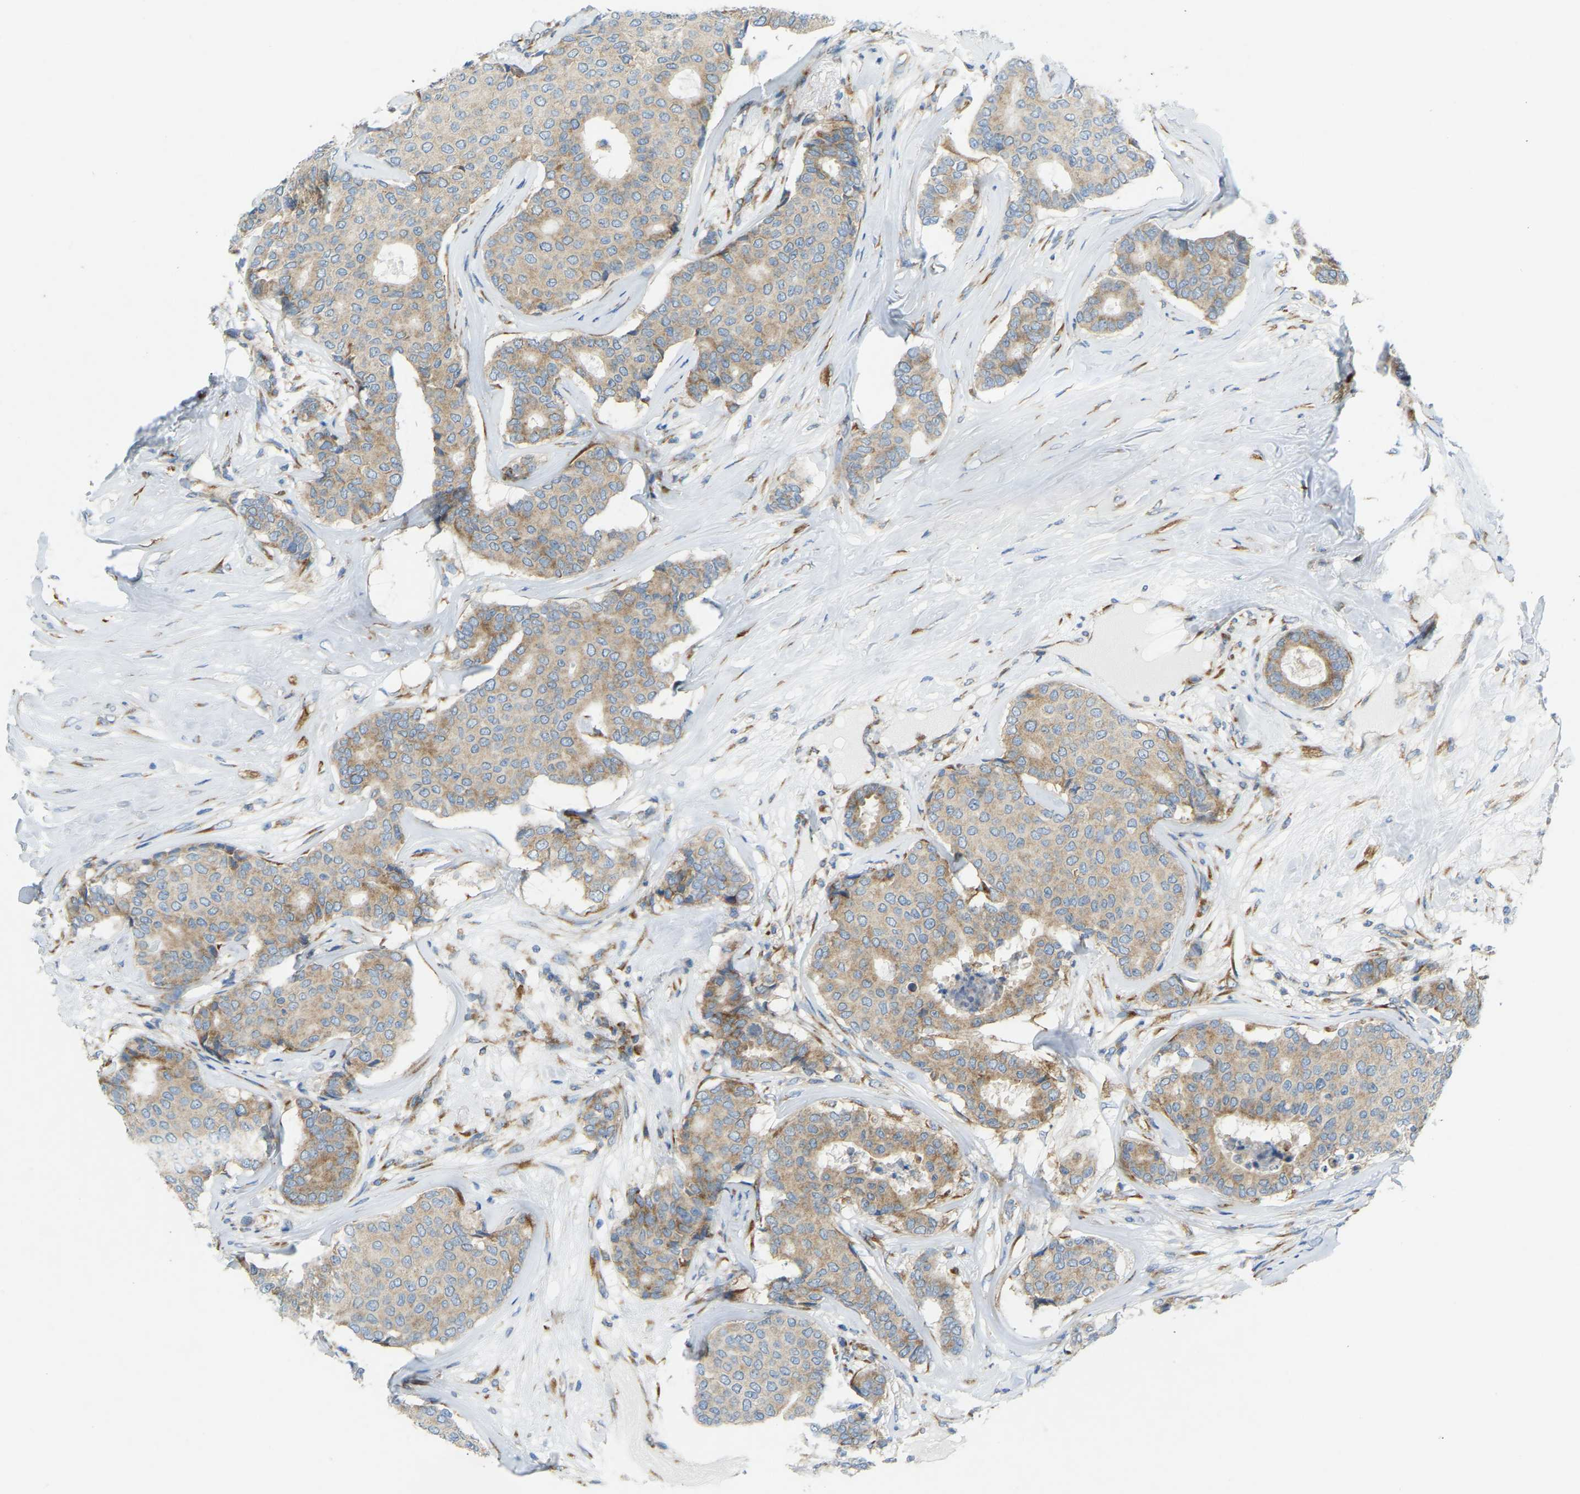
{"staining": {"intensity": "moderate", "quantity": ">75%", "location": "cytoplasmic/membranous"}, "tissue": "breast cancer", "cell_type": "Tumor cells", "image_type": "cancer", "snomed": [{"axis": "morphology", "description": "Duct carcinoma"}, {"axis": "topography", "description": "Breast"}], "caption": "Immunohistochemistry (IHC) micrograph of neoplastic tissue: breast infiltrating ductal carcinoma stained using IHC displays medium levels of moderate protein expression localized specifically in the cytoplasmic/membranous of tumor cells, appearing as a cytoplasmic/membranous brown color.", "gene": "SND1", "patient": {"sex": "female", "age": 75}}